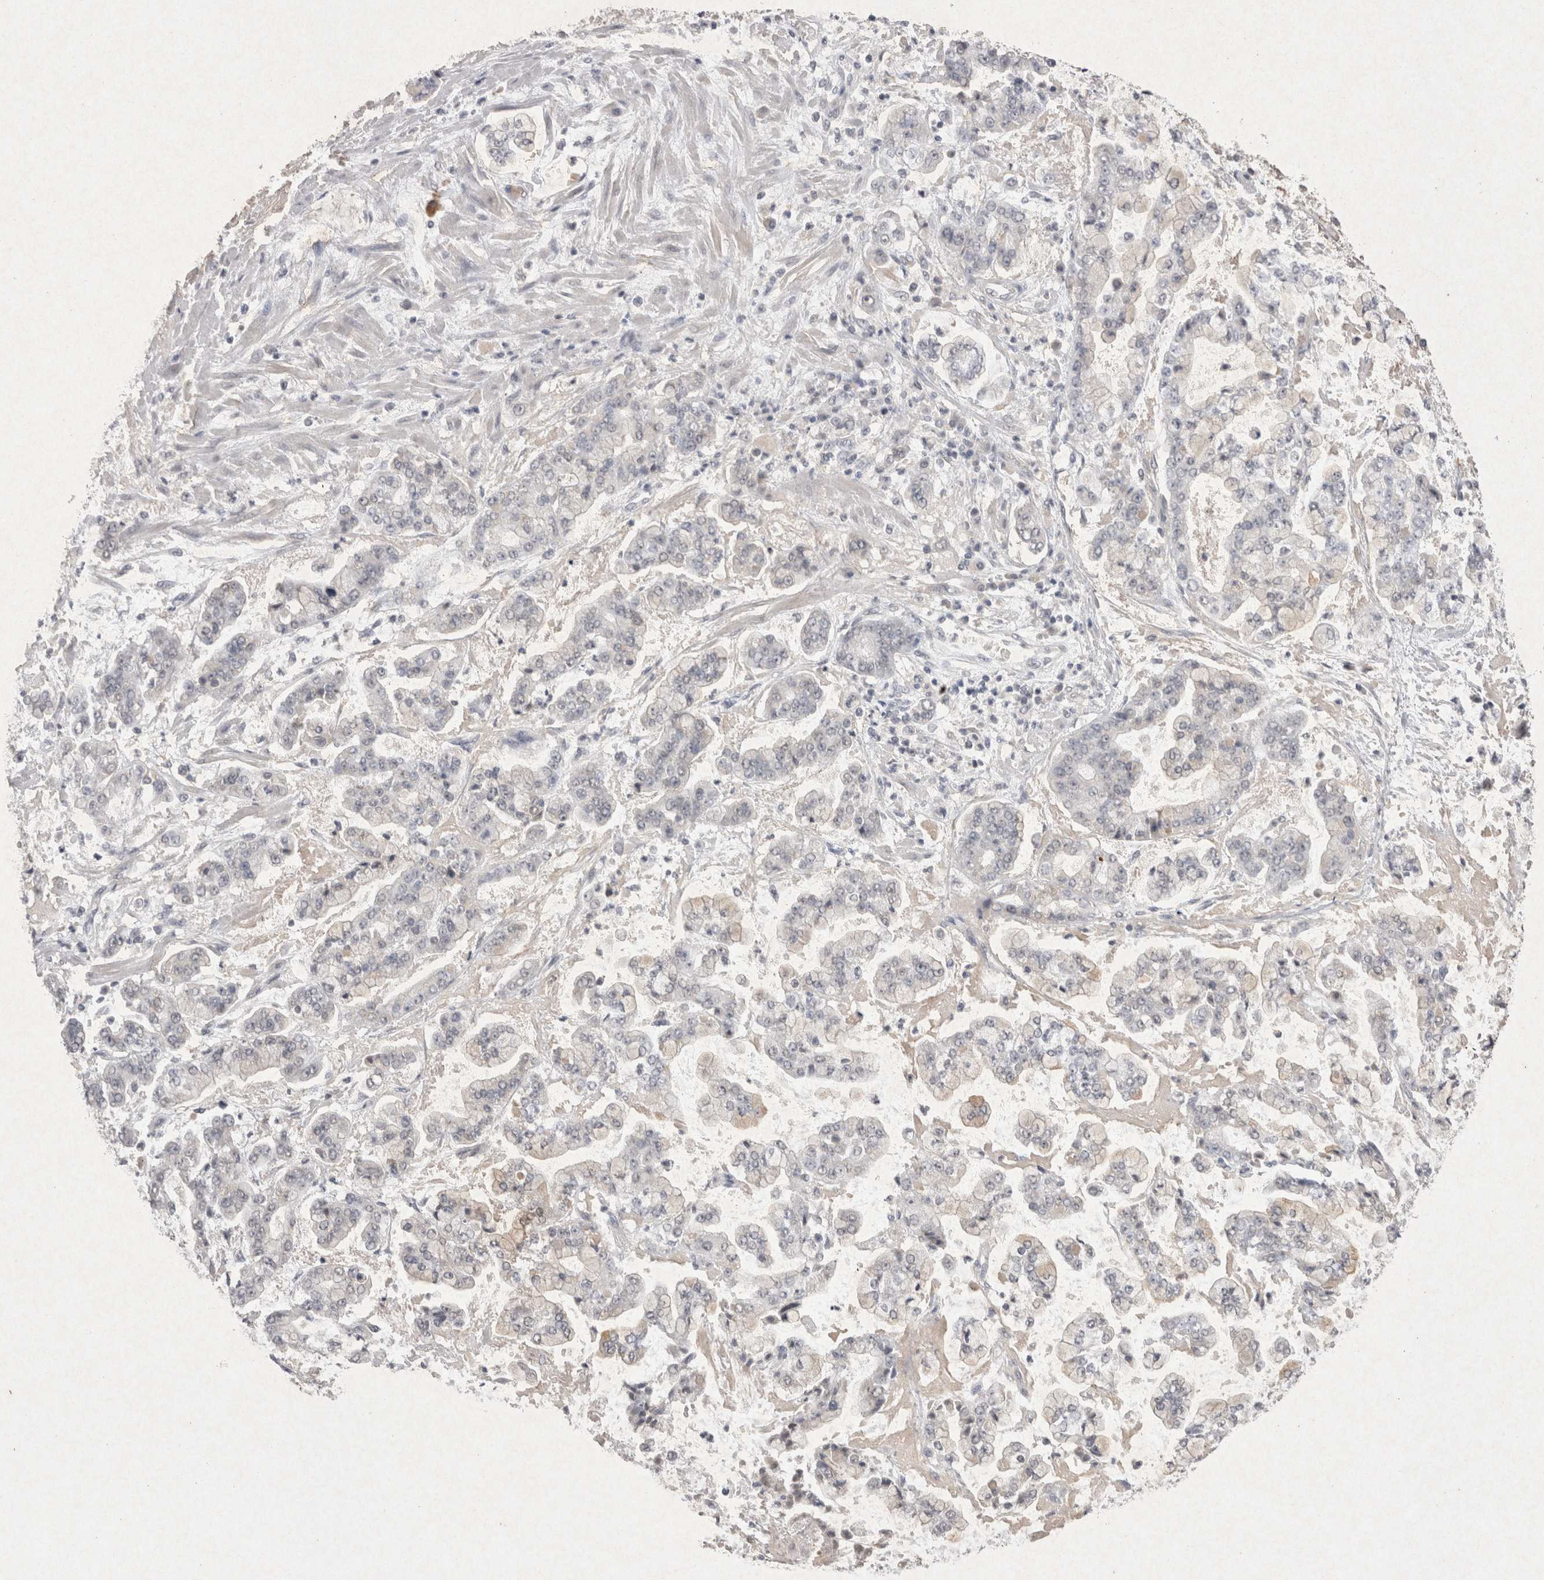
{"staining": {"intensity": "negative", "quantity": "none", "location": "none"}, "tissue": "stomach cancer", "cell_type": "Tumor cells", "image_type": "cancer", "snomed": [{"axis": "morphology", "description": "Adenocarcinoma, NOS"}, {"axis": "topography", "description": "Stomach"}], "caption": "This is an IHC histopathology image of stomach adenocarcinoma. There is no staining in tumor cells.", "gene": "LYVE1", "patient": {"sex": "male", "age": 76}}